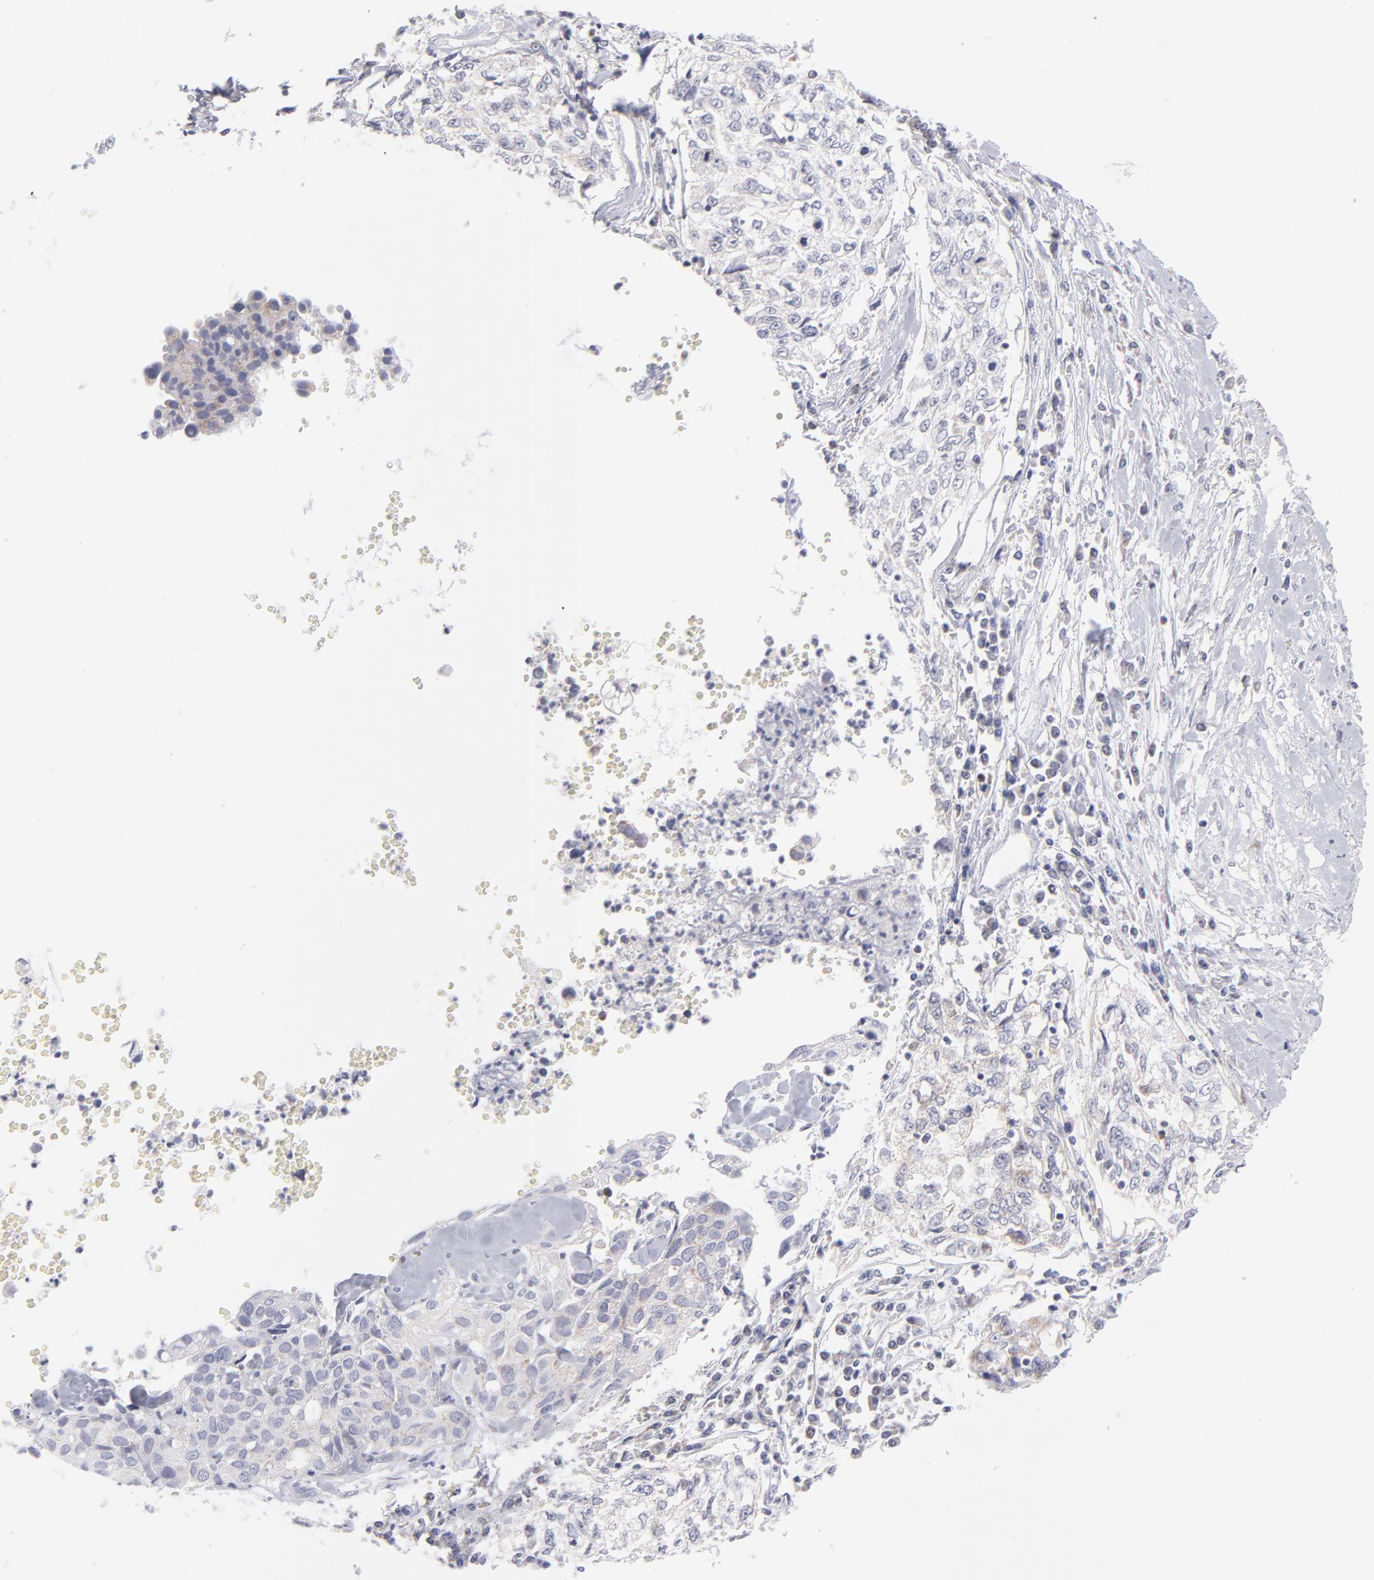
{"staining": {"intensity": "negative", "quantity": "none", "location": "none"}, "tissue": "cervical cancer", "cell_type": "Tumor cells", "image_type": "cancer", "snomed": [{"axis": "morphology", "description": "Normal tissue, NOS"}, {"axis": "morphology", "description": "Squamous cell carcinoma, NOS"}, {"axis": "topography", "description": "Cervix"}], "caption": "Immunohistochemistry photomicrograph of neoplastic tissue: human cervical cancer (squamous cell carcinoma) stained with DAB (3,3'-diaminobenzidine) exhibits no significant protein expression in tumor cells.", "gene": "MTHFD2", "patient": {"sex": "female", "age": 45}}